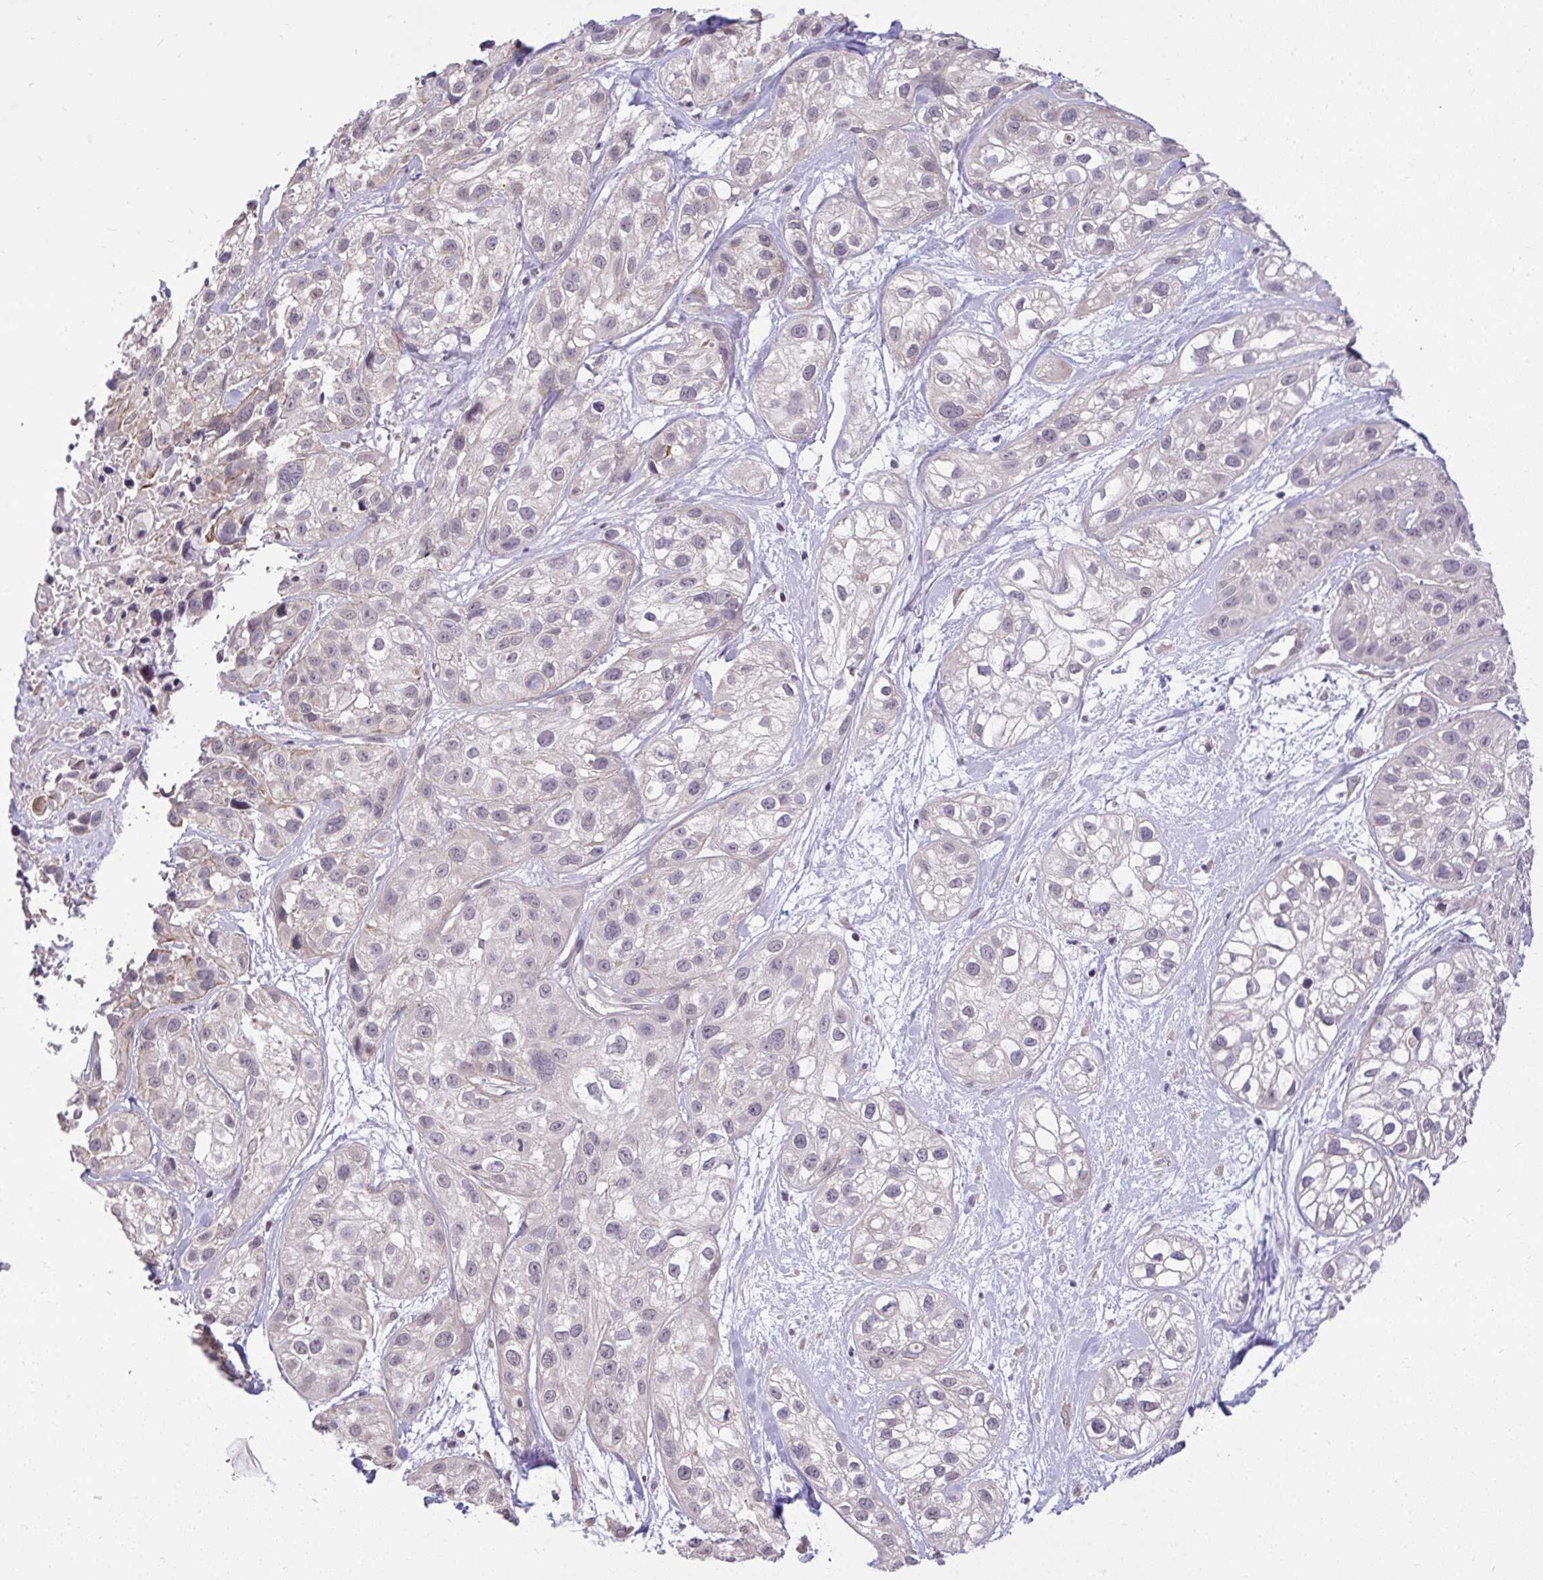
{"staining": {"intensity": "negative", "quantity": "none", "location": "none"}, "tissue": "skin cancer", "cell_type": "Tumor cells", "image_type": "cancer", "snomed": [{"axis": "morphology", "description": "Squamous cell carcinoma, NOS"}, {"axis": "topography", "description": "Skin"}], "caption": "IHC micrograph of squamous cell carcinoma (skin) stained for a protein (brown), which reveals no staining in tumor cells. (DAB IHC with hematoxylin counter stain).", "gene": "CYP20A1", "patient": {"sex": "male", "age": 82}}